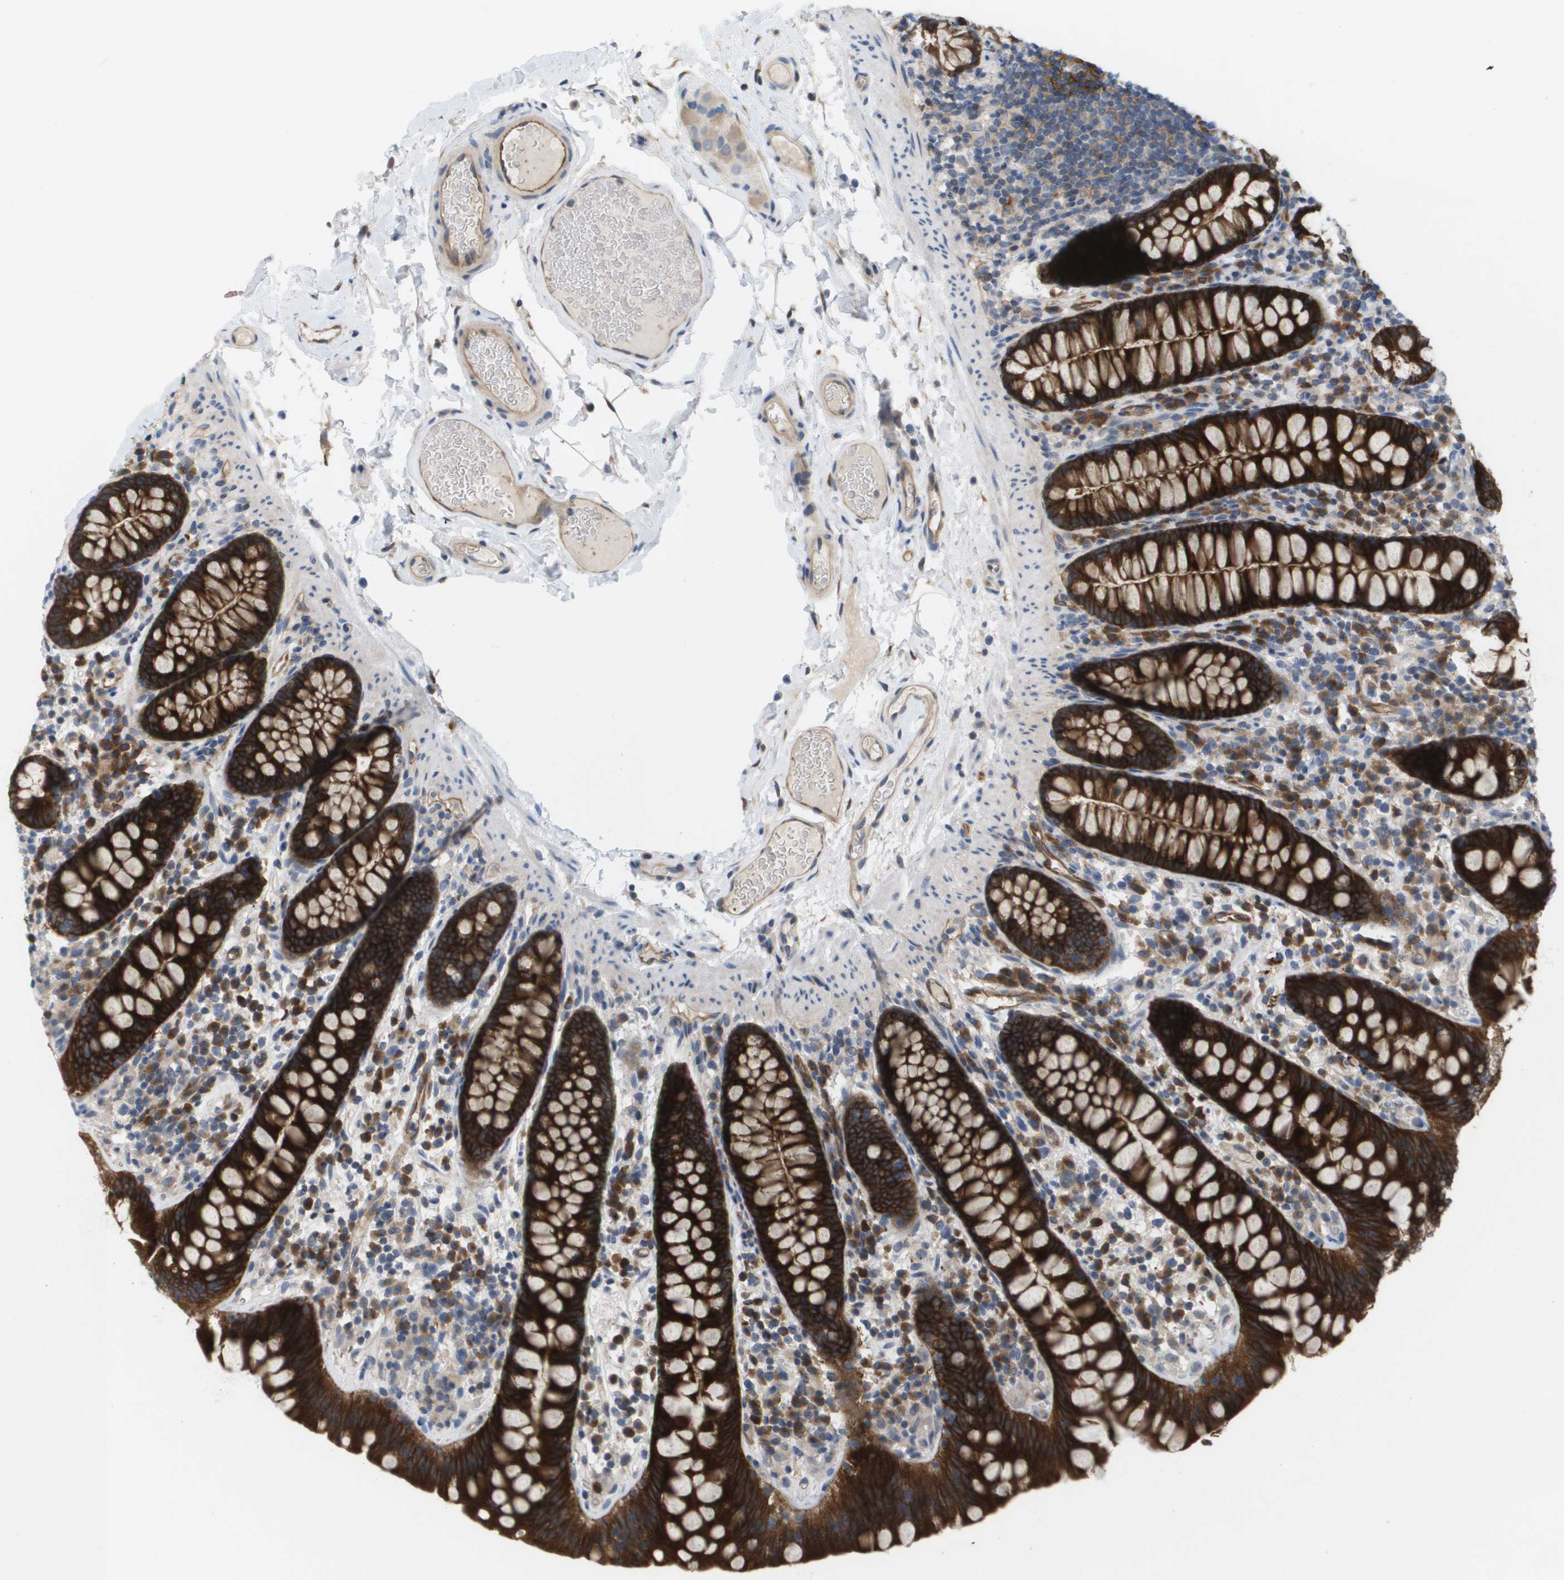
{"staining": {"intensity": "moderate", "quantity": ">75%", "location": "cytoplasmic/membranous"}, "tissue": "colon", "cell_type": "Endothelial cells", "image_type": "normal", "snomed": [{"axis": "morphology", "description": "Normal tissue, NOS"}, {"axis": "topography", "description": "Colon"}], "caption": "Unremarkable colon displays moderate cytoplasmic/membranous positivity in approximately >75% of endothelial cells The staining is performed using DAB brown chromogen to label protein expression. The nuclei are counter-stained blue using hematoxylin..", "gene": "MARCHF8", "patient": {"sex": "female", "age": 80}}